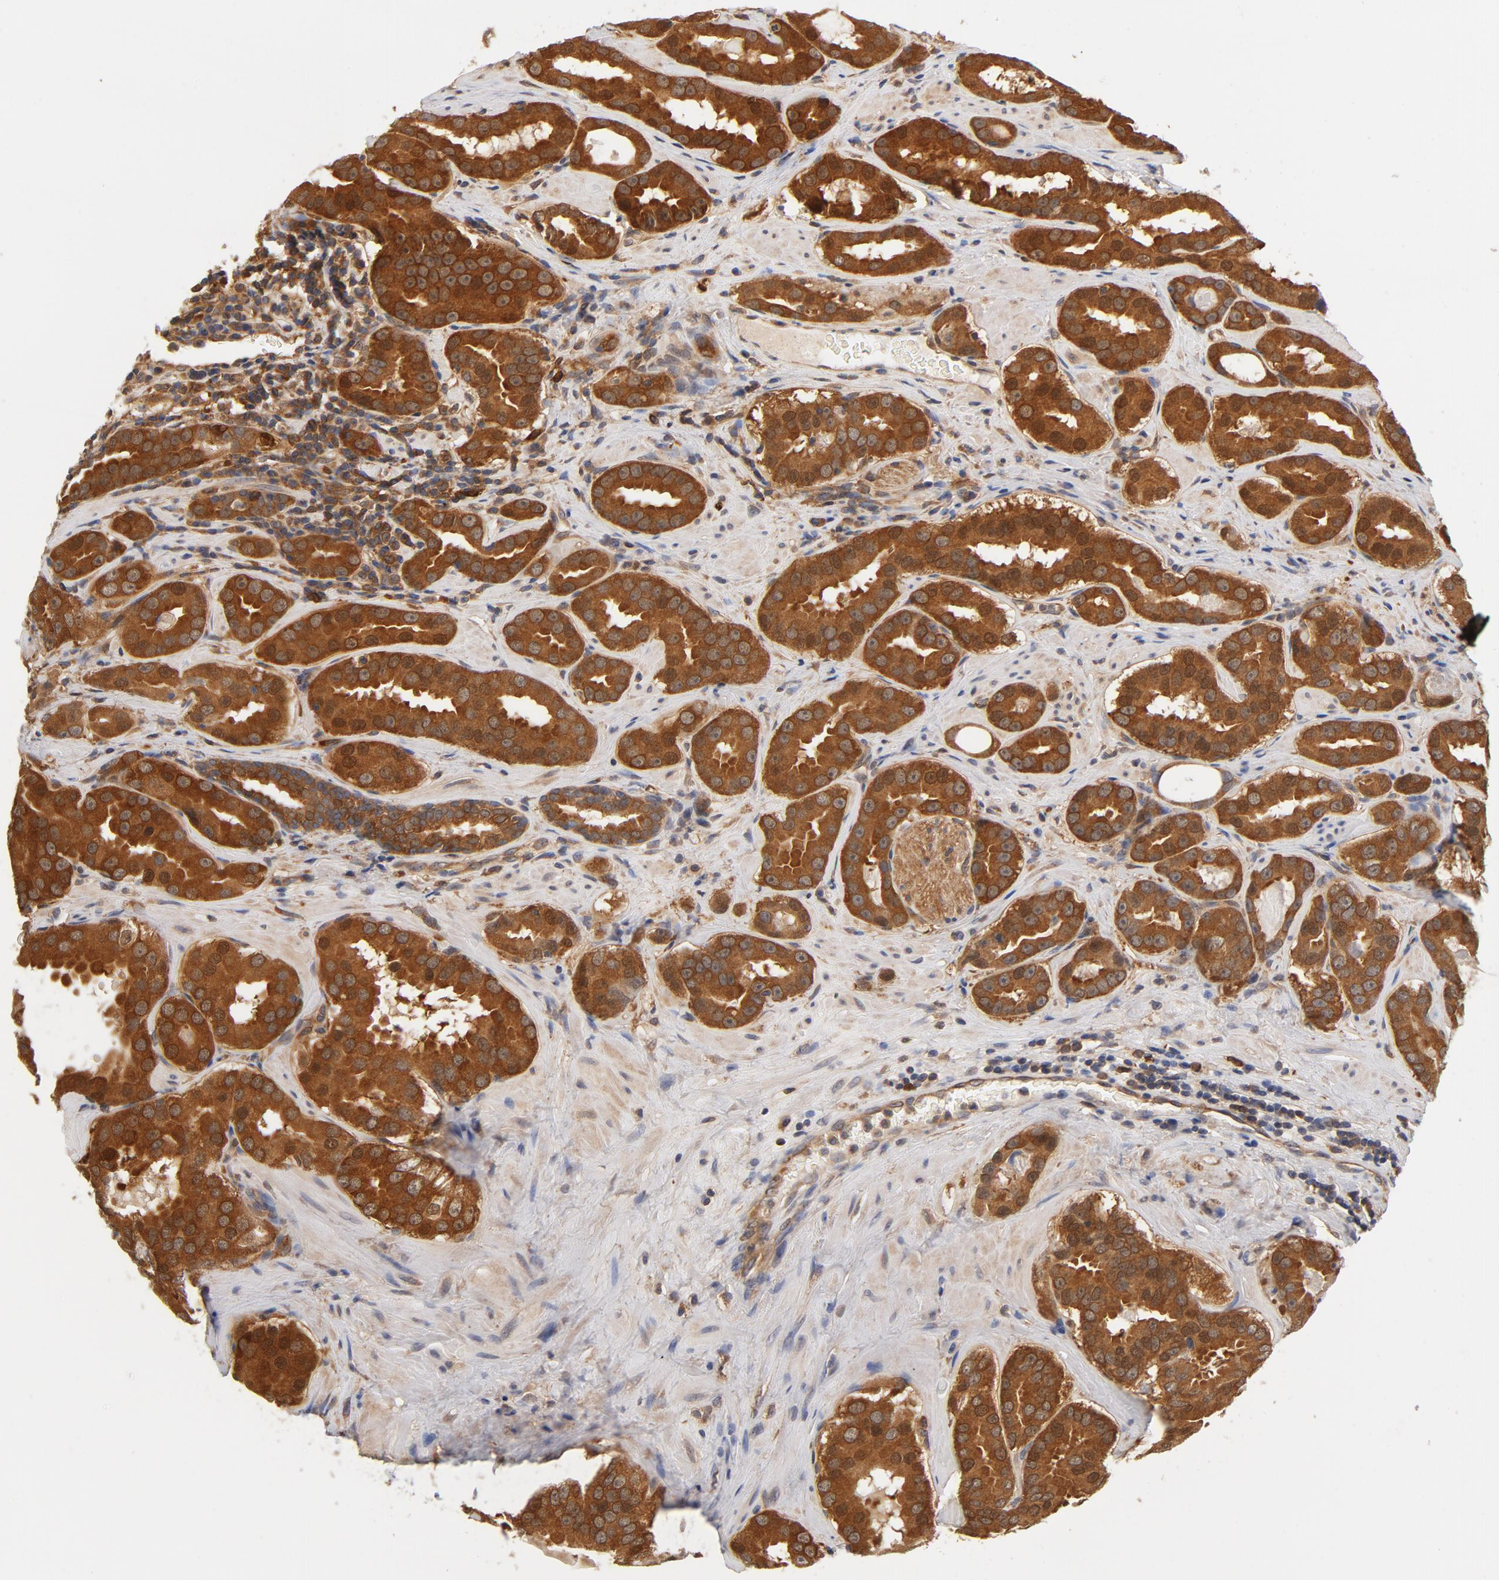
{"staining": {"intensity": "strong", "quantity": ">75%", "location": "cytoplasmic/membranous"}, "tissue": "prostate cancer", "cell_type": "Tumor cells", "image_type": "cancer", "snomed": [{"axis": "morphology", "description": "Adenocarcinoma, Low grade"}, {"axis": "topography", "description": "Prostate"}], "caption": "A brown stain labels strong cytoplasmic/membranous staining of a protein in prostate cancer (adenocarcinoma (low-grade)) tumor cells. (Brightfield microscopy of DAB IHC at high magnification).", "gene": "ASMTL", "patient": {"sex": "male", "age": 59}}